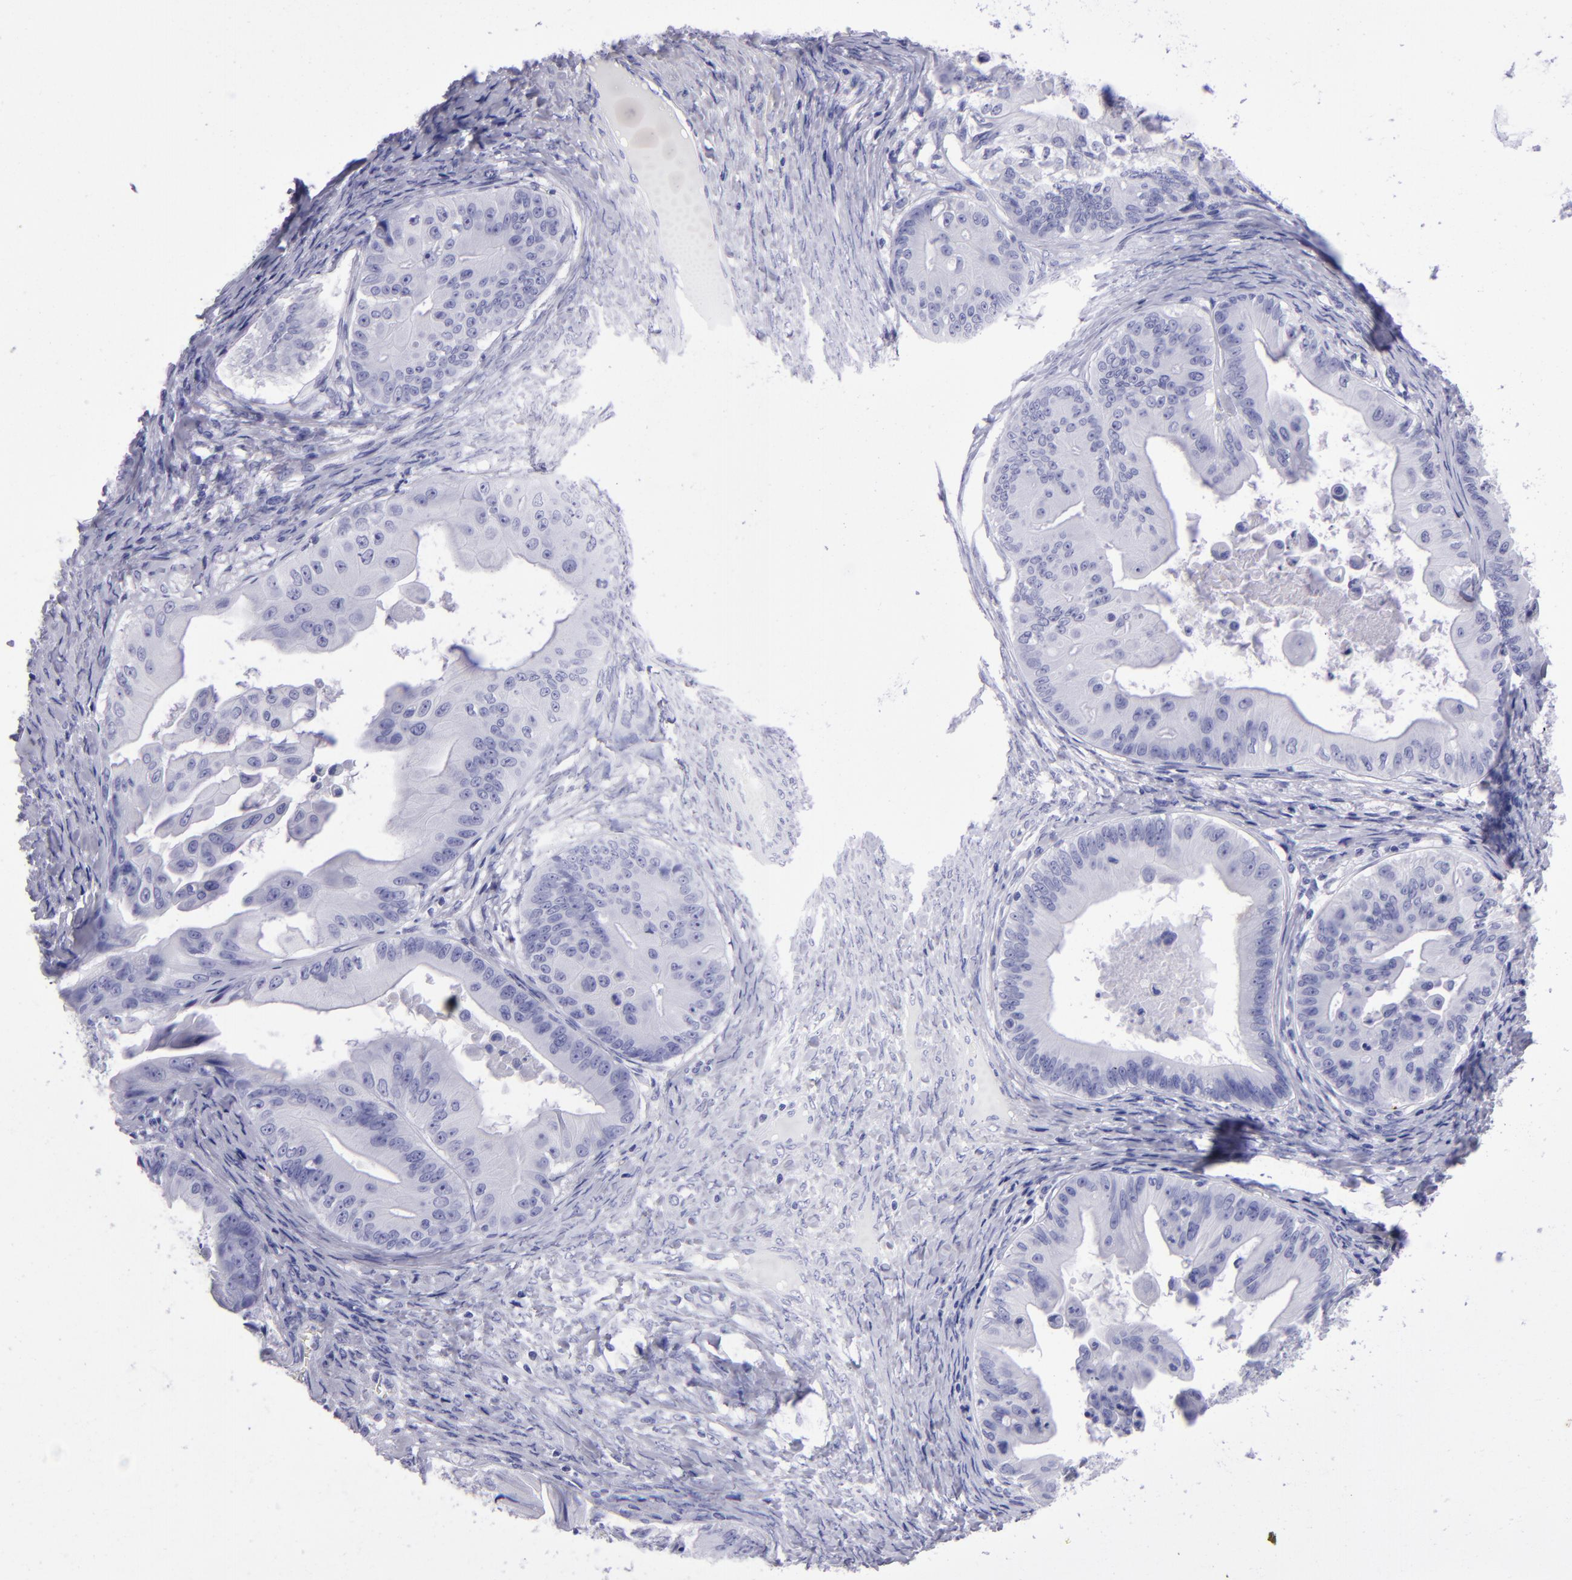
{"staining": {"intensity": "negative", "quantity": "none", "location": "none"}, "tissue": "ovarian cancer", "cell_type": "Tumor cells", "image_type": "cancer", "snomed": [{"axis": "morphology", "description": "Cystadenocarcinoma, mucinous, NOS"}, {"axis": "topography", "description": "Ovary"}], "caption": "A photomicrograph of ovarian cancer stained for a protein displays no brown staining in tumor cells.", "gene": "TYRP1", "patient": {"sex": "female", "age": 37}}